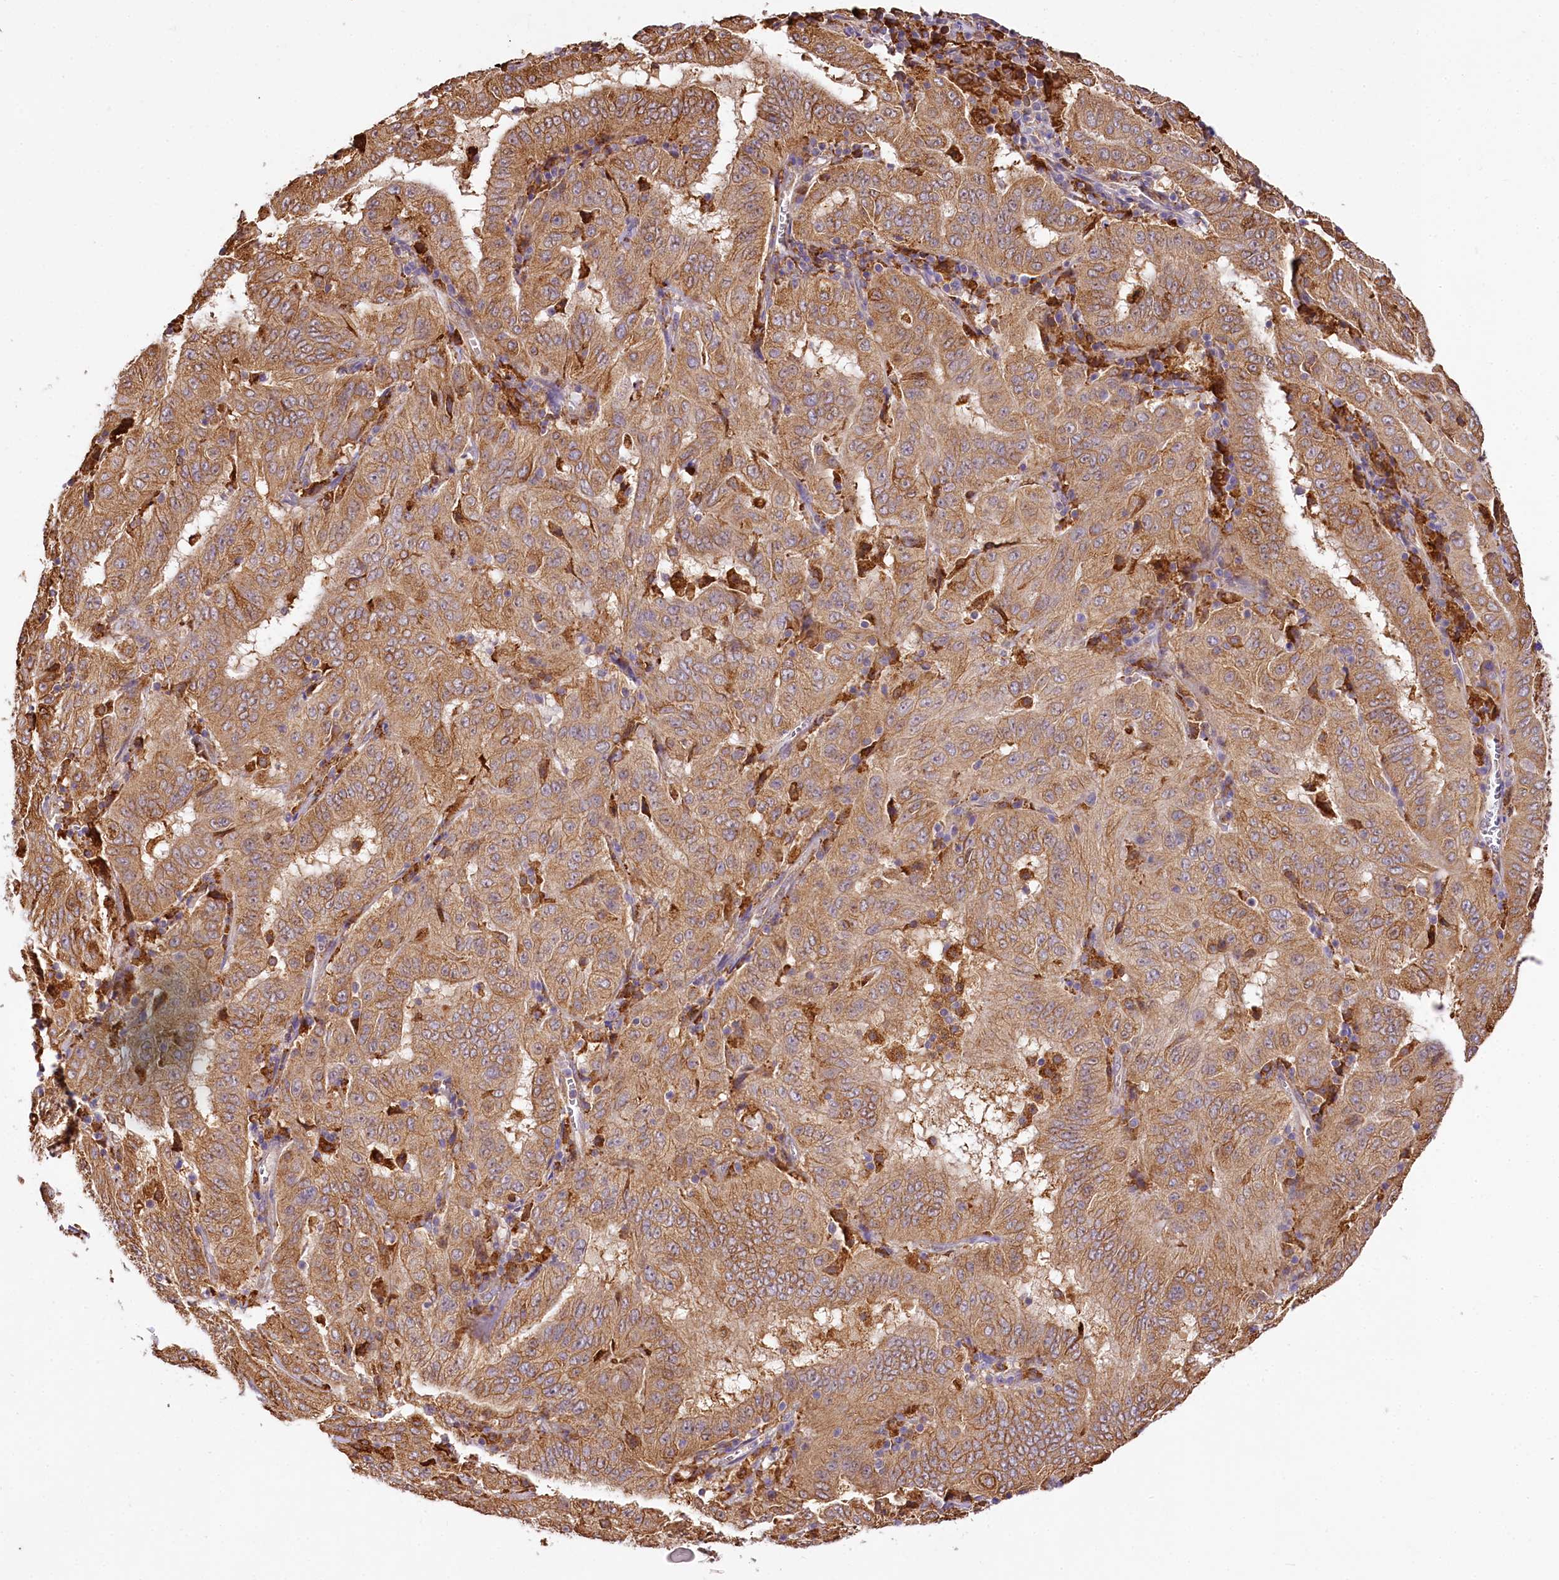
{"staining": {"intensity": "moderate", "quantity": ">75%", "location": "cytoplasmic/membranous"}, "tissue": "pancreatic cancer", "cell_type": "Tumor cells", "image_type": "cancer", "snomed": [{"axis": "morphology", "description": "Adenocarcinoma, NOS"}, {"axis": "topography", "description": "Pancreas"}], "caption": "There is medium levels of moderate cytoplasmic/membranous expression in tumor cells of adenocarcinoma (pancreatic), as demonstrated by immunohistochemical staining (brown color).", "gene": "PPIP5K2", "patient": {"sex": "male", "age": 63}}